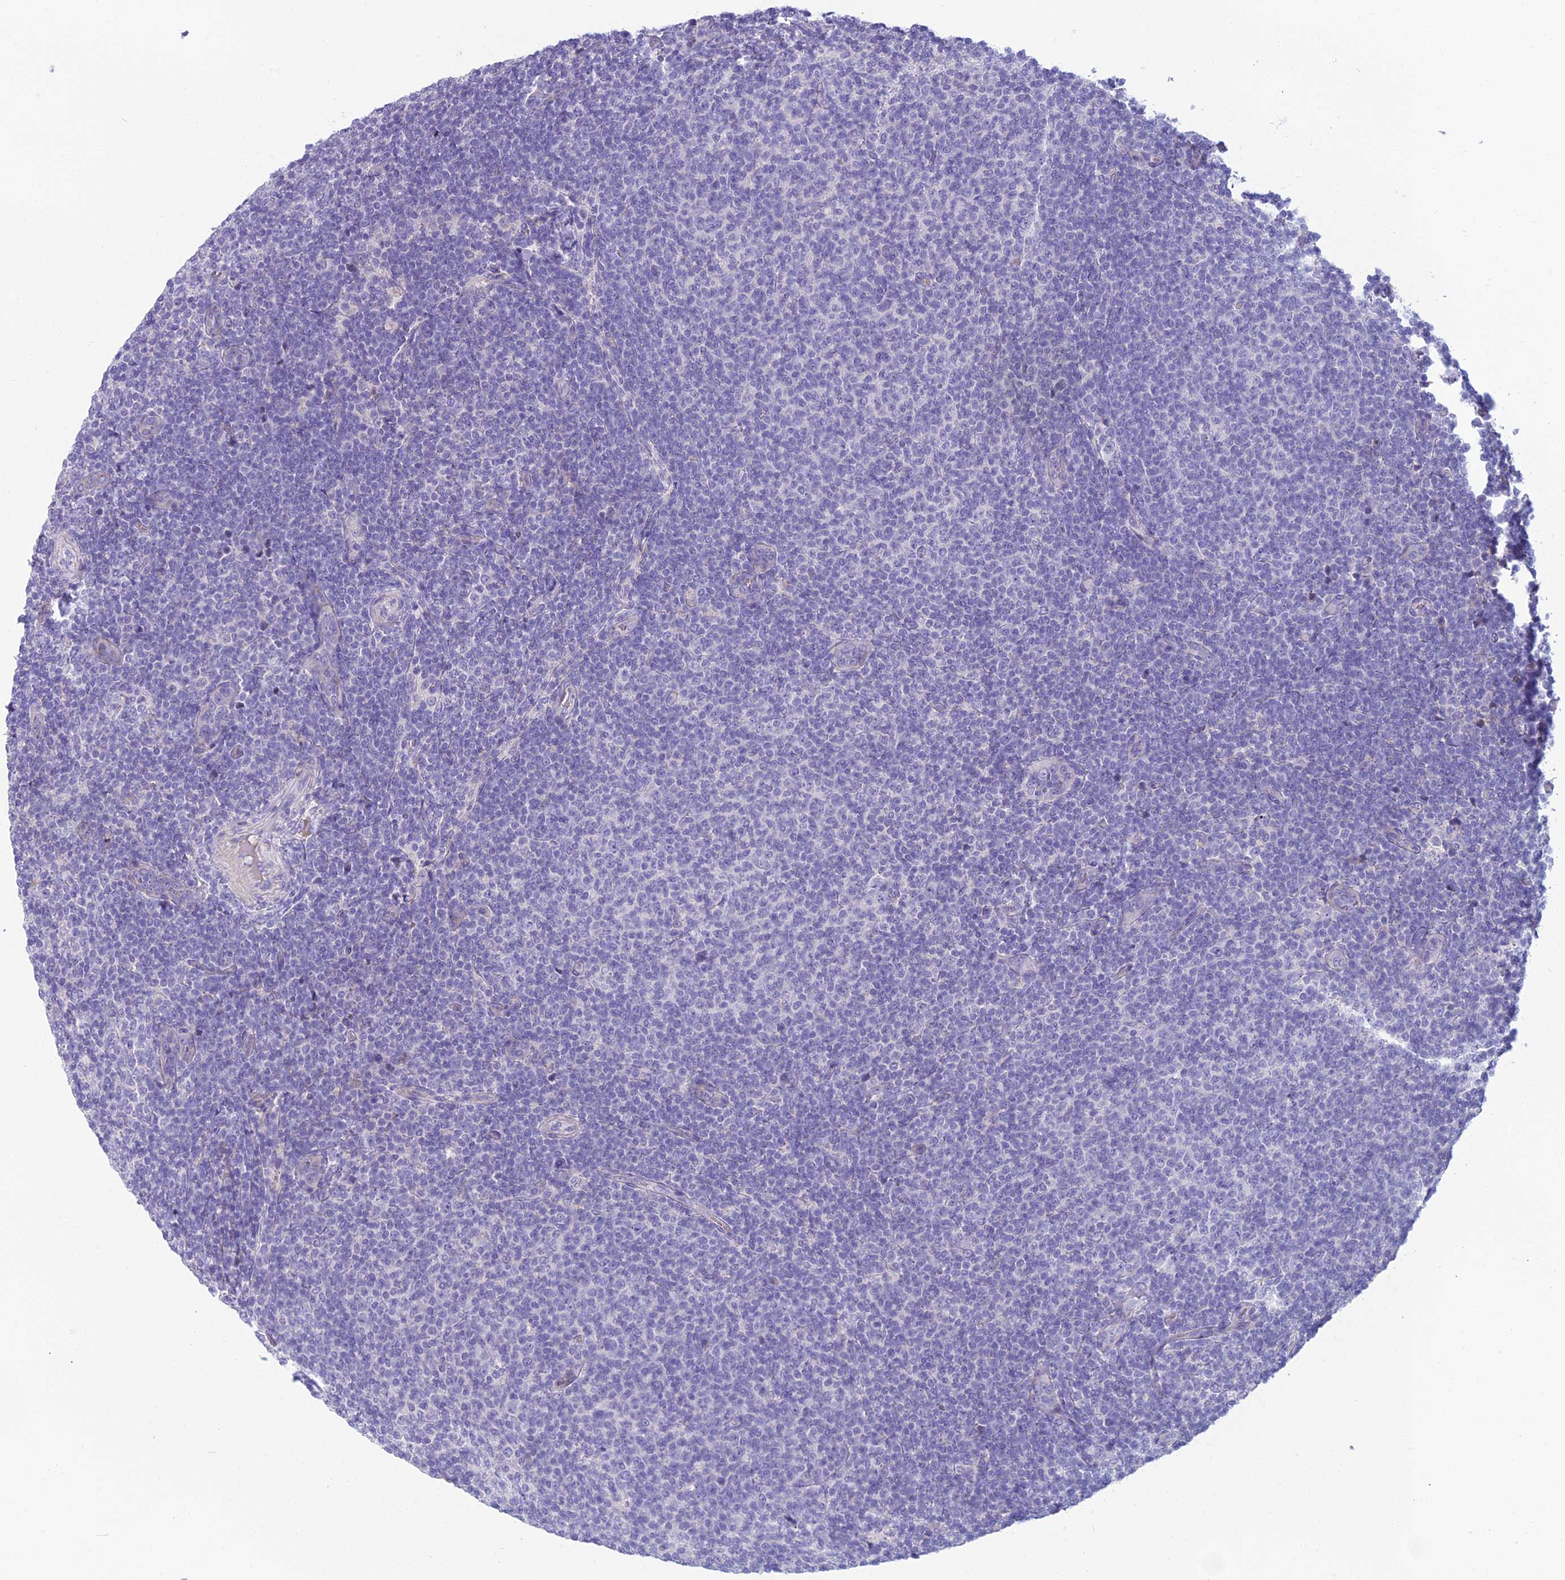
{"staining": {"intensity": "negative", "quantity": "none", "location": "none"}, "tissue": "lymphoma", "cell_type": "Tumor cells", "image_type": "cancer", "snomed": [{"axis": "morphology", "description": "Malignant lymphoma, non-Hodgkin's type, Low grade"}, {"axis": "topography", "description": "Lymph node"}], "caption": "IHC image of neoplastic tissue: lymphoma stained with DAB demonstrates no significant protein staining in tumor cells.", "gene": "SPTLC3", "patient": {"sex": "male", "age": 66}}